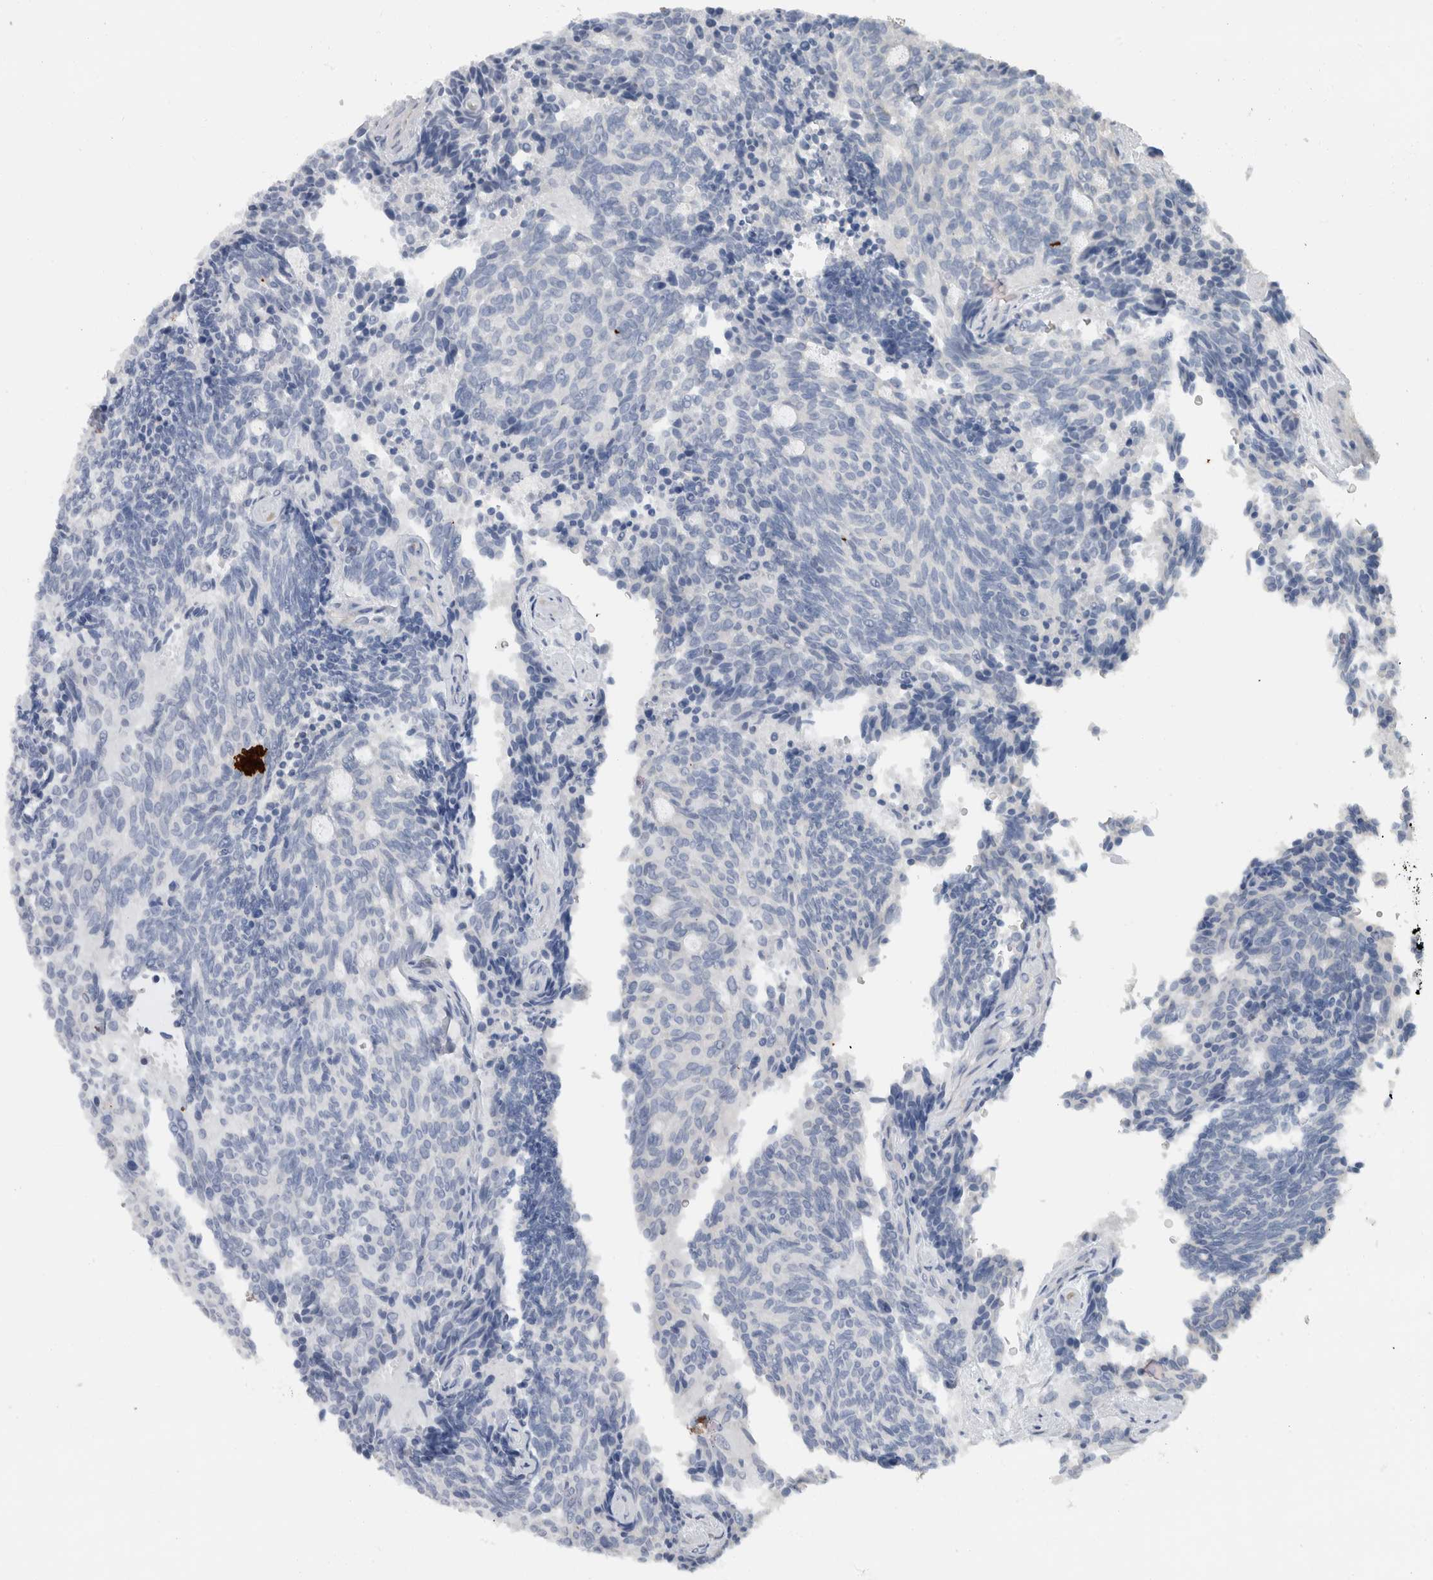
{"staining": {"intensity": "negative", "quantity": "none", "location": "none"}, "tissue": "carcinoid", "cell_type": "Tumor cells", "image_type": "cancer", "snomed": [{"axis": "morphology", "description": "Carcinoid, malignant, NOS"}, {"axis": "topography", "description": "Pancreas"}], "caption": "This is a histopathology image of immunohistochemistry staining of carcinoid, which shows no staining in tumor cells.", "gene": "NEFM", "patient": {"sex": "female", "age": 54}}